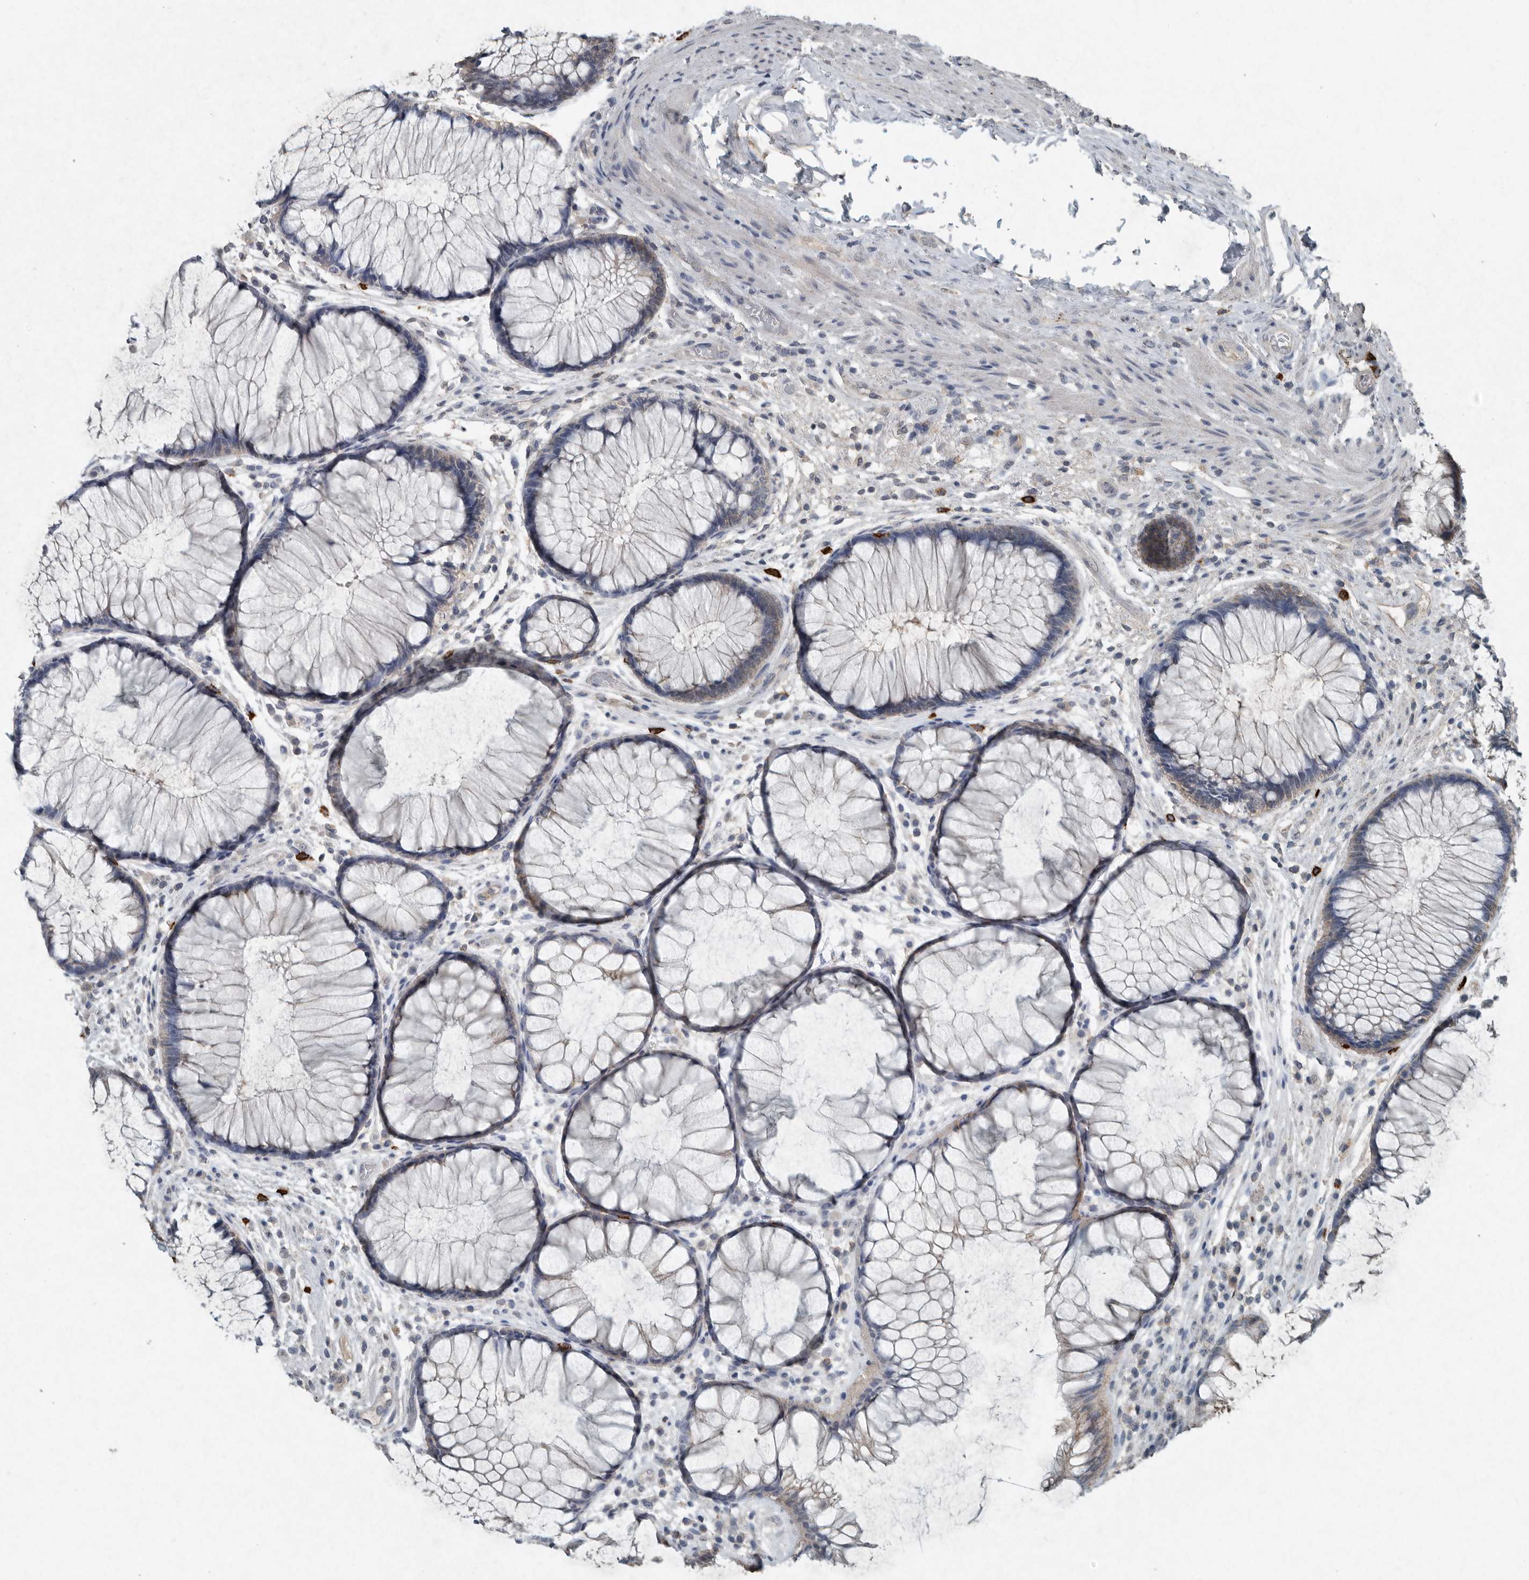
{"staining": {"intensity": "moderate", "quantity": "<25%", "location": "cytoplasmic/membranous"}, "tissue": "rectum", "cell_type": "Glandular cells", "image_type": "normal", "snomed": [{"axis": "morphology", "description": "Normal tissue, NOS"}, {"axis": "topography", "description": "Rectum"}], "caption": "DAB (3,3'-diaminobenzidine) immunohistochemical staining of unremarkable human rectum demonstrates moderate cytoplasmic/membranous protein positivity in approximately <25% of glandular cells. Immunohistochemistry stains the protein of interest in brown and the nuclei are stained blue.", "gene": "IL20", "patient": {"sex": "male", "age": 51}}